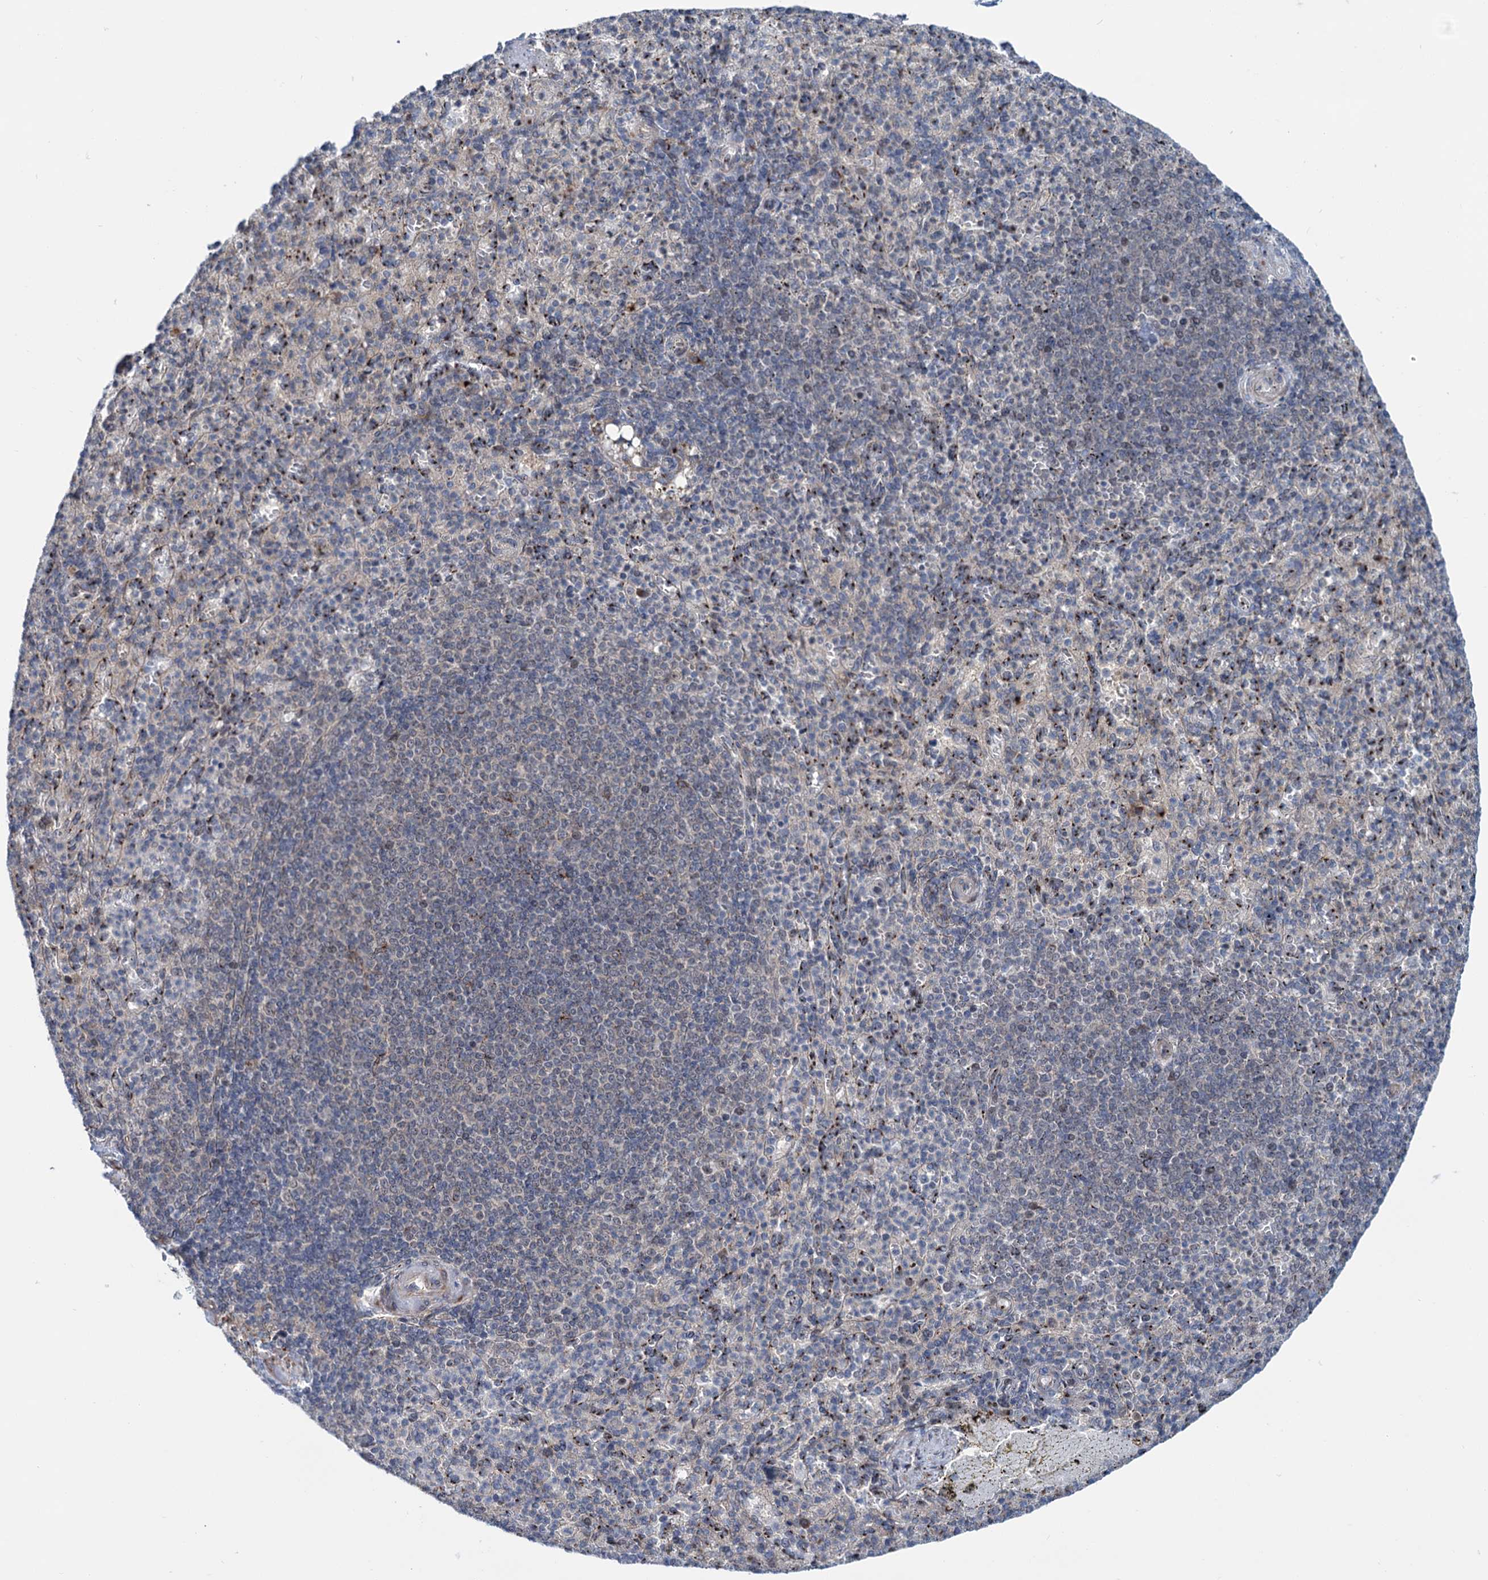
{"staining": {"intensity": "negative", "quantity": "none", "location": "none"}, "tissue": "spleen", "cell_type": "Cells in red pulp", "image_type": "normal", "snomed": [{"axis": "morphology", "description": "Normal tissue, NOS"}, {"axis": "topography", "description": "Spleen"}], "caption": "The IHC photomicrograph has no significant positivity in cells in red pulp of spleen.", "gene": "ELP4", "patient": {"sex": "female", "age": 74}}